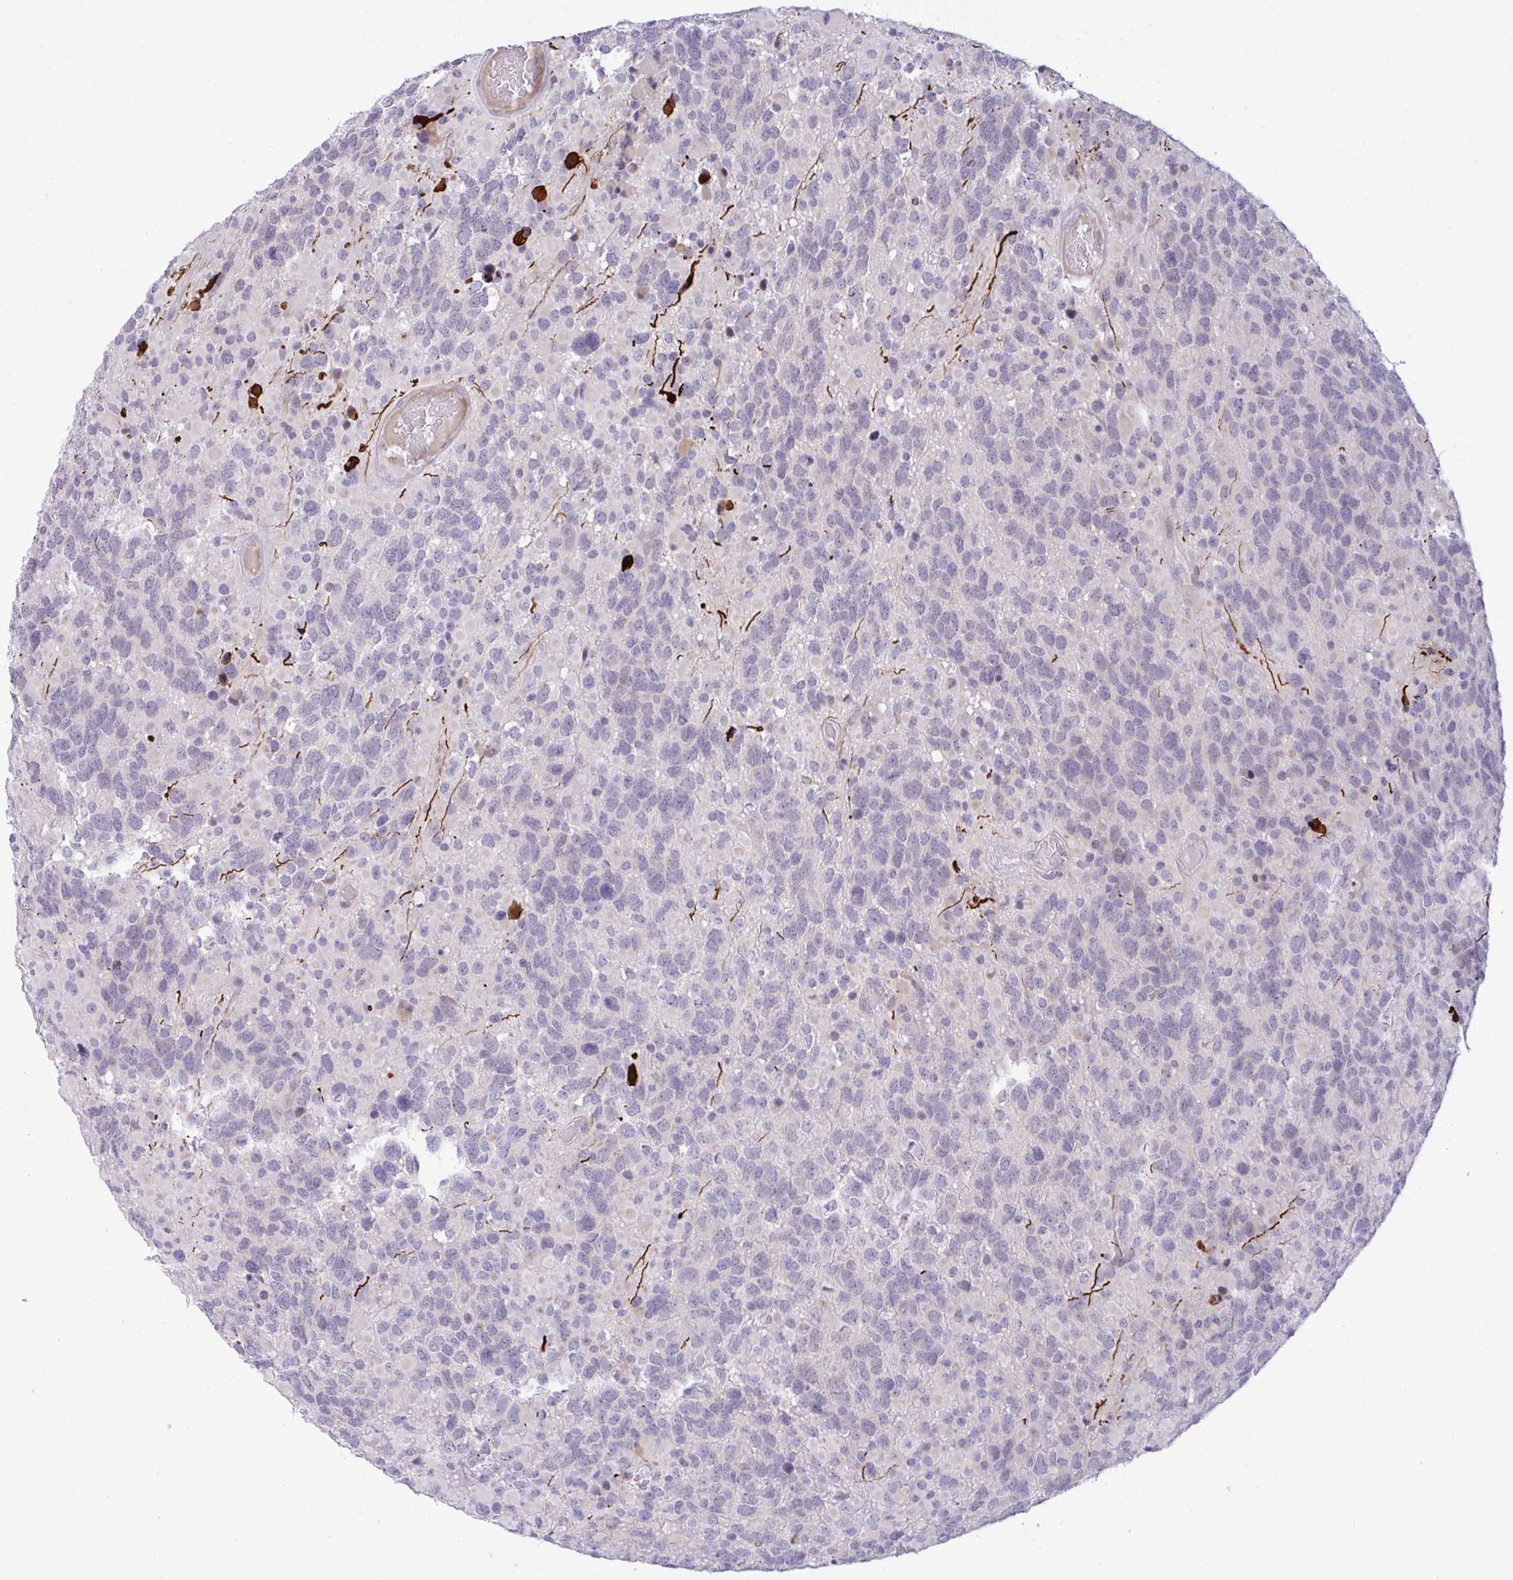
{"staining": {"intensity": "negative", "quantity": "none", "location": "none"}, "tissue": "glioma", "cell_type": "Tumor cells", "image_type": "cancer", "snomed": [{"axis": "morphology", "description": "Glioma, malignant, High grade"}, {"axis": "topography", "description": "Brain"}], "caption": "An IHC histopathology image of malignant glioma (high-grade) is shown. There is no staining in tumor cells of malignant glioma (high-grade).", "gene": "EPOP", "patient": {"sex": "female", "age": 40}}